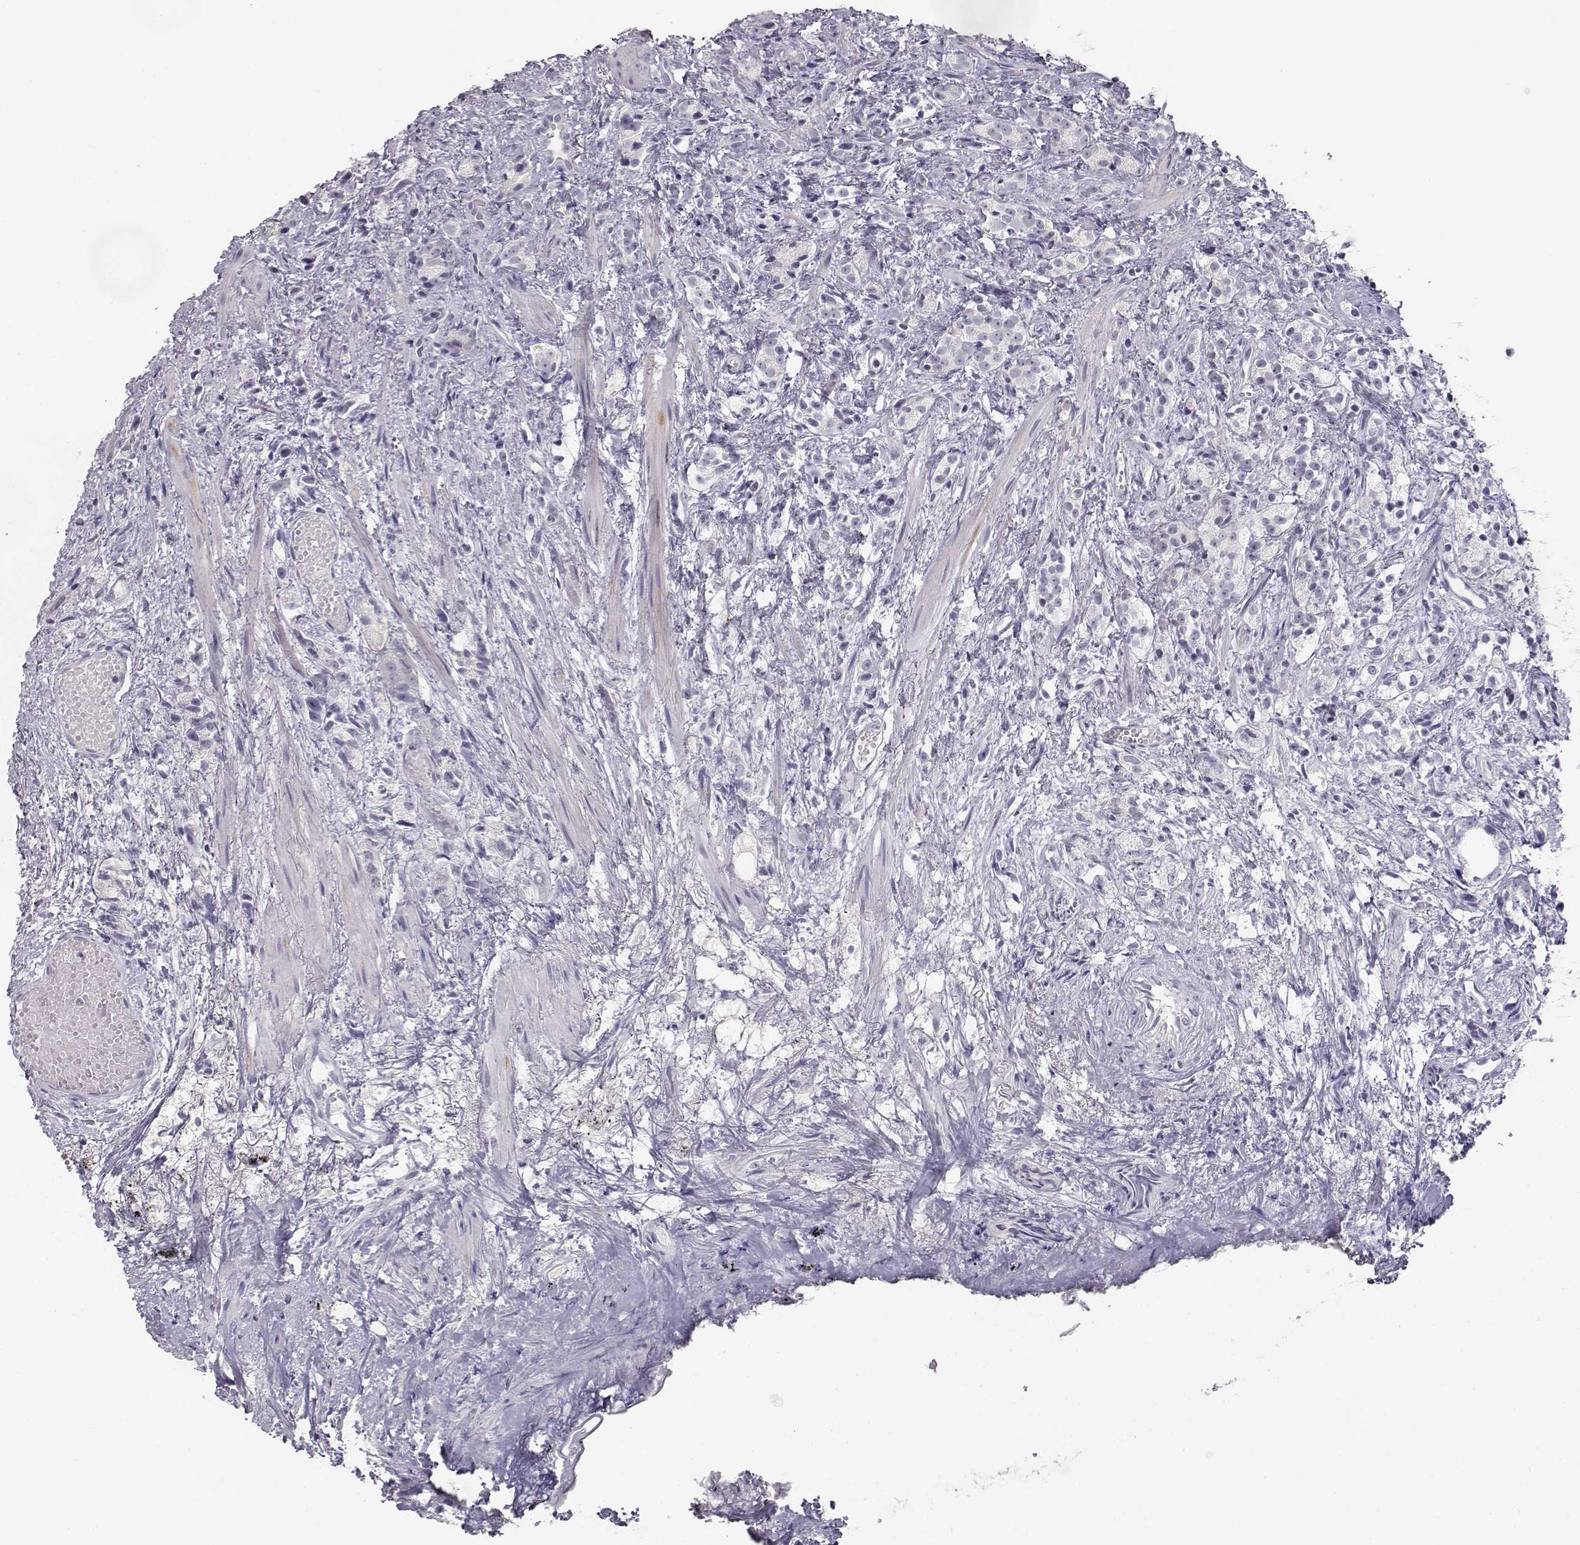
{"staining": {"intensity": "negative", "quantity": "none", "location": "none"}, "tissue": "prostate cancer", "cell_type": "Tumor cells", "image_type": "cancer", "snomed": [{"axis": "morphology", "description": "Adenocarcinoma, High grade"}, {"axis": "topography", "description": "Prostate"}], "caption": "High magnification brightfield microscopy of prostate cancer (high-grade adenocarcinoma) stained with DAB (3,3'-diaminobenzidine) (brown) and counterstained with hematoxylin (blue): tumor cells show no significant positivity.", "gene": "MYCBPAP", "patient": {"sex": "male", "age": 53}}